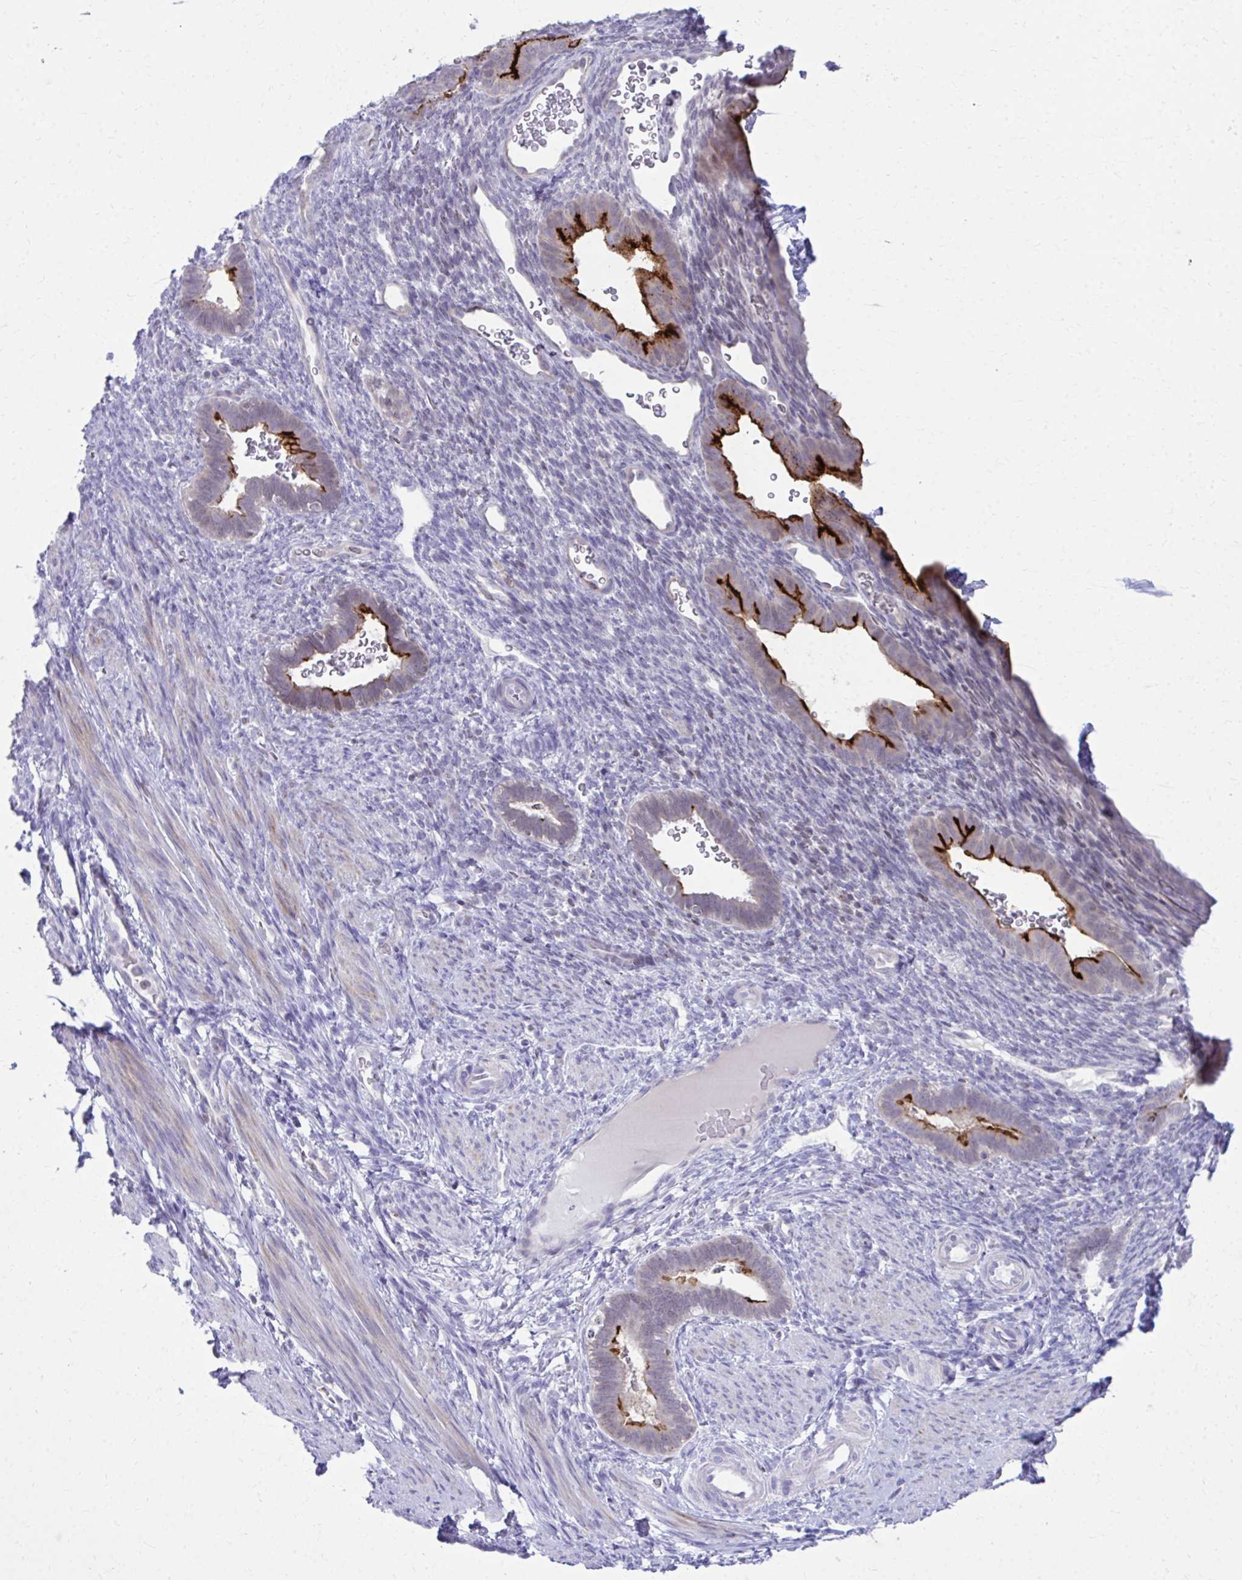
{"staining": {"intensity": "negative", "quantity": "none", "location": "none"}, "tissue": "endometrium", "cell_type": "Cells in endometrial stroma", "image_type": "normal", "snomed": [{"axis": "morphology", "description": "Normal tissue, NOS"}, {"axis": "topography", "description": "Endometrium"}], "caption": "There is no significant expression in cells in endometrial stroma of endometrium. Brightfield microscopy of immunohistochemistry stained with DAB (3,3'-diaminobenzidine) (brown) and hematoxylin (blue), captured at high magnification.", "gene": "OR7A5", "patient": {"sex": "female", "age": 34}}